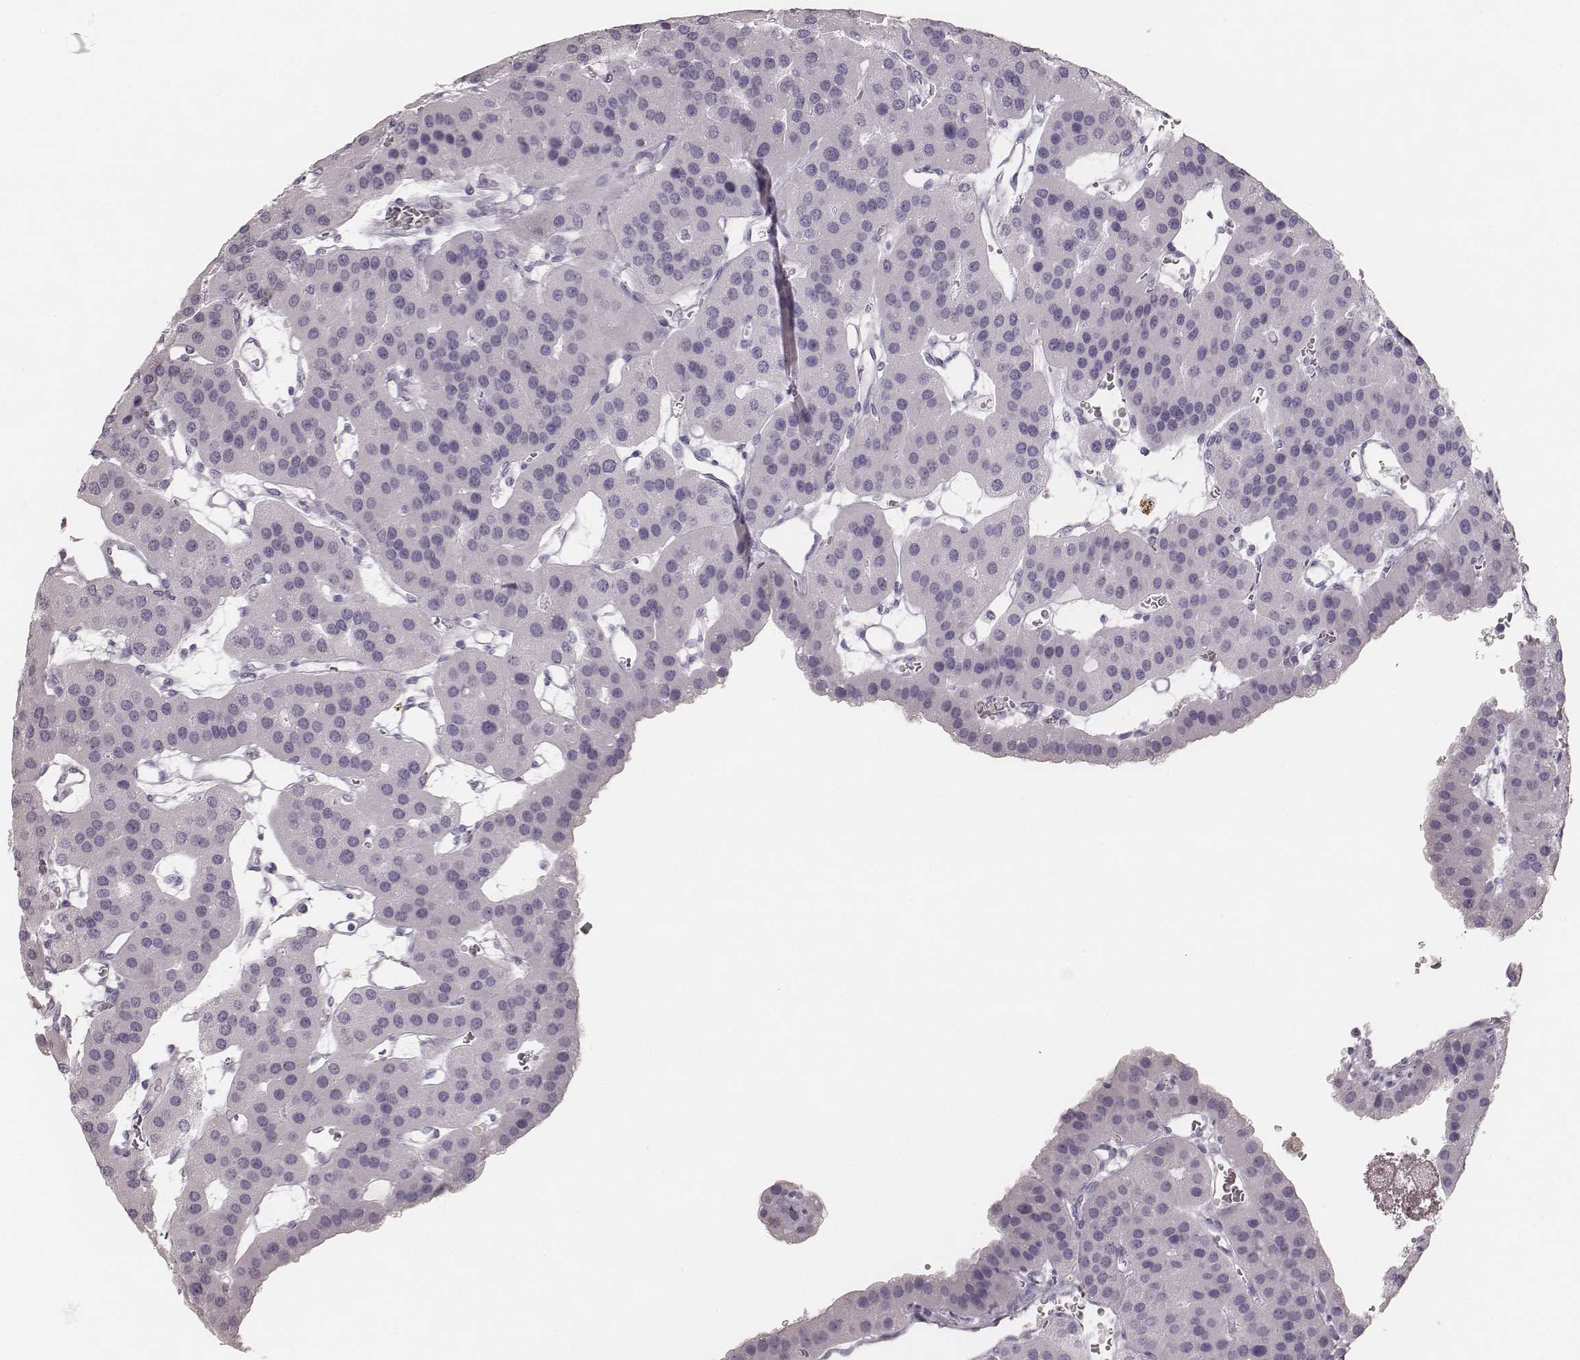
{"staining": {"intensity": "negative", "quantity": "none", "location": "none"}, "tissue": "parathyroid gland", "cell_type": "Glandular cells", "image_type": "normal", "snomed": [{"axis": "morphology", "description": "Normal tissue, NOS"}, {"axis": "morphology", "description": "Adenoma, NOS"}, {"axis": "topography", "description": "Parathyroid gland"}], "caption": "Immunohistochemical staining of normal human parathyroid gland demonstrates no significant staining in glandular cells.", "gene": "KRT34", "patient": {"sex": "female", "age": 86}}